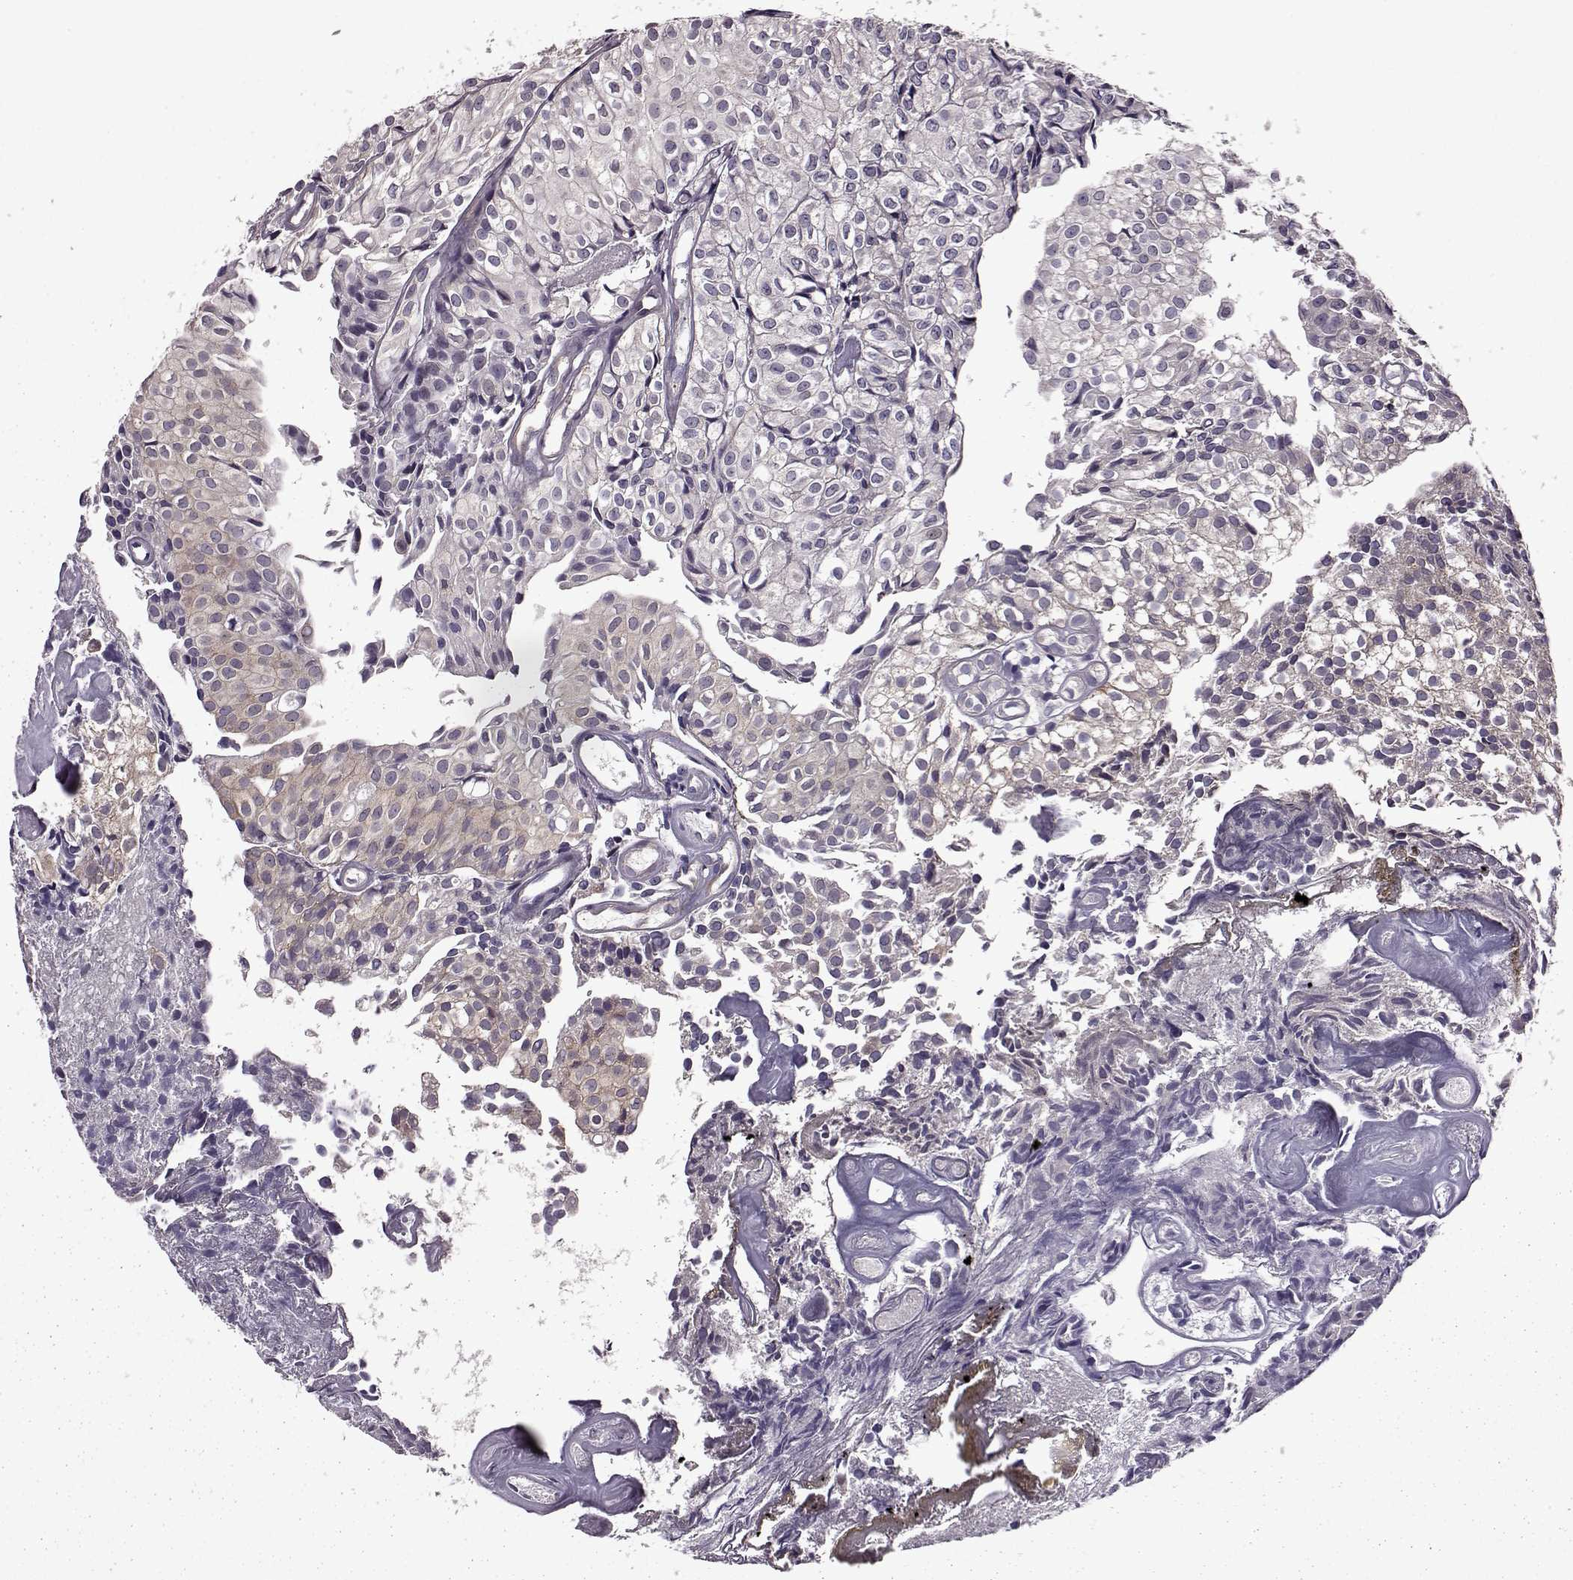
{"staining": {"intensity": "weak", "quantity": "25%-75%", "location": "cytoplasmic/membranous"}, "tissue": "urothelial cancer", "cell_type": "Tumor cells", "image_type": "cancer", "snomed": [{"axis": "morphology", "description": "Urothelial carcinoma, Low grade"}, {"axis": "topography", "description": "Urinary bladder"}], "caption": "Low-grade urothelial carcinoma tissue reveals weak cytoplasmic/membranous staining in about 25%-75% of tumor cells", "gene": "URI1", "patient": {"sex": "male", "age": 89}}